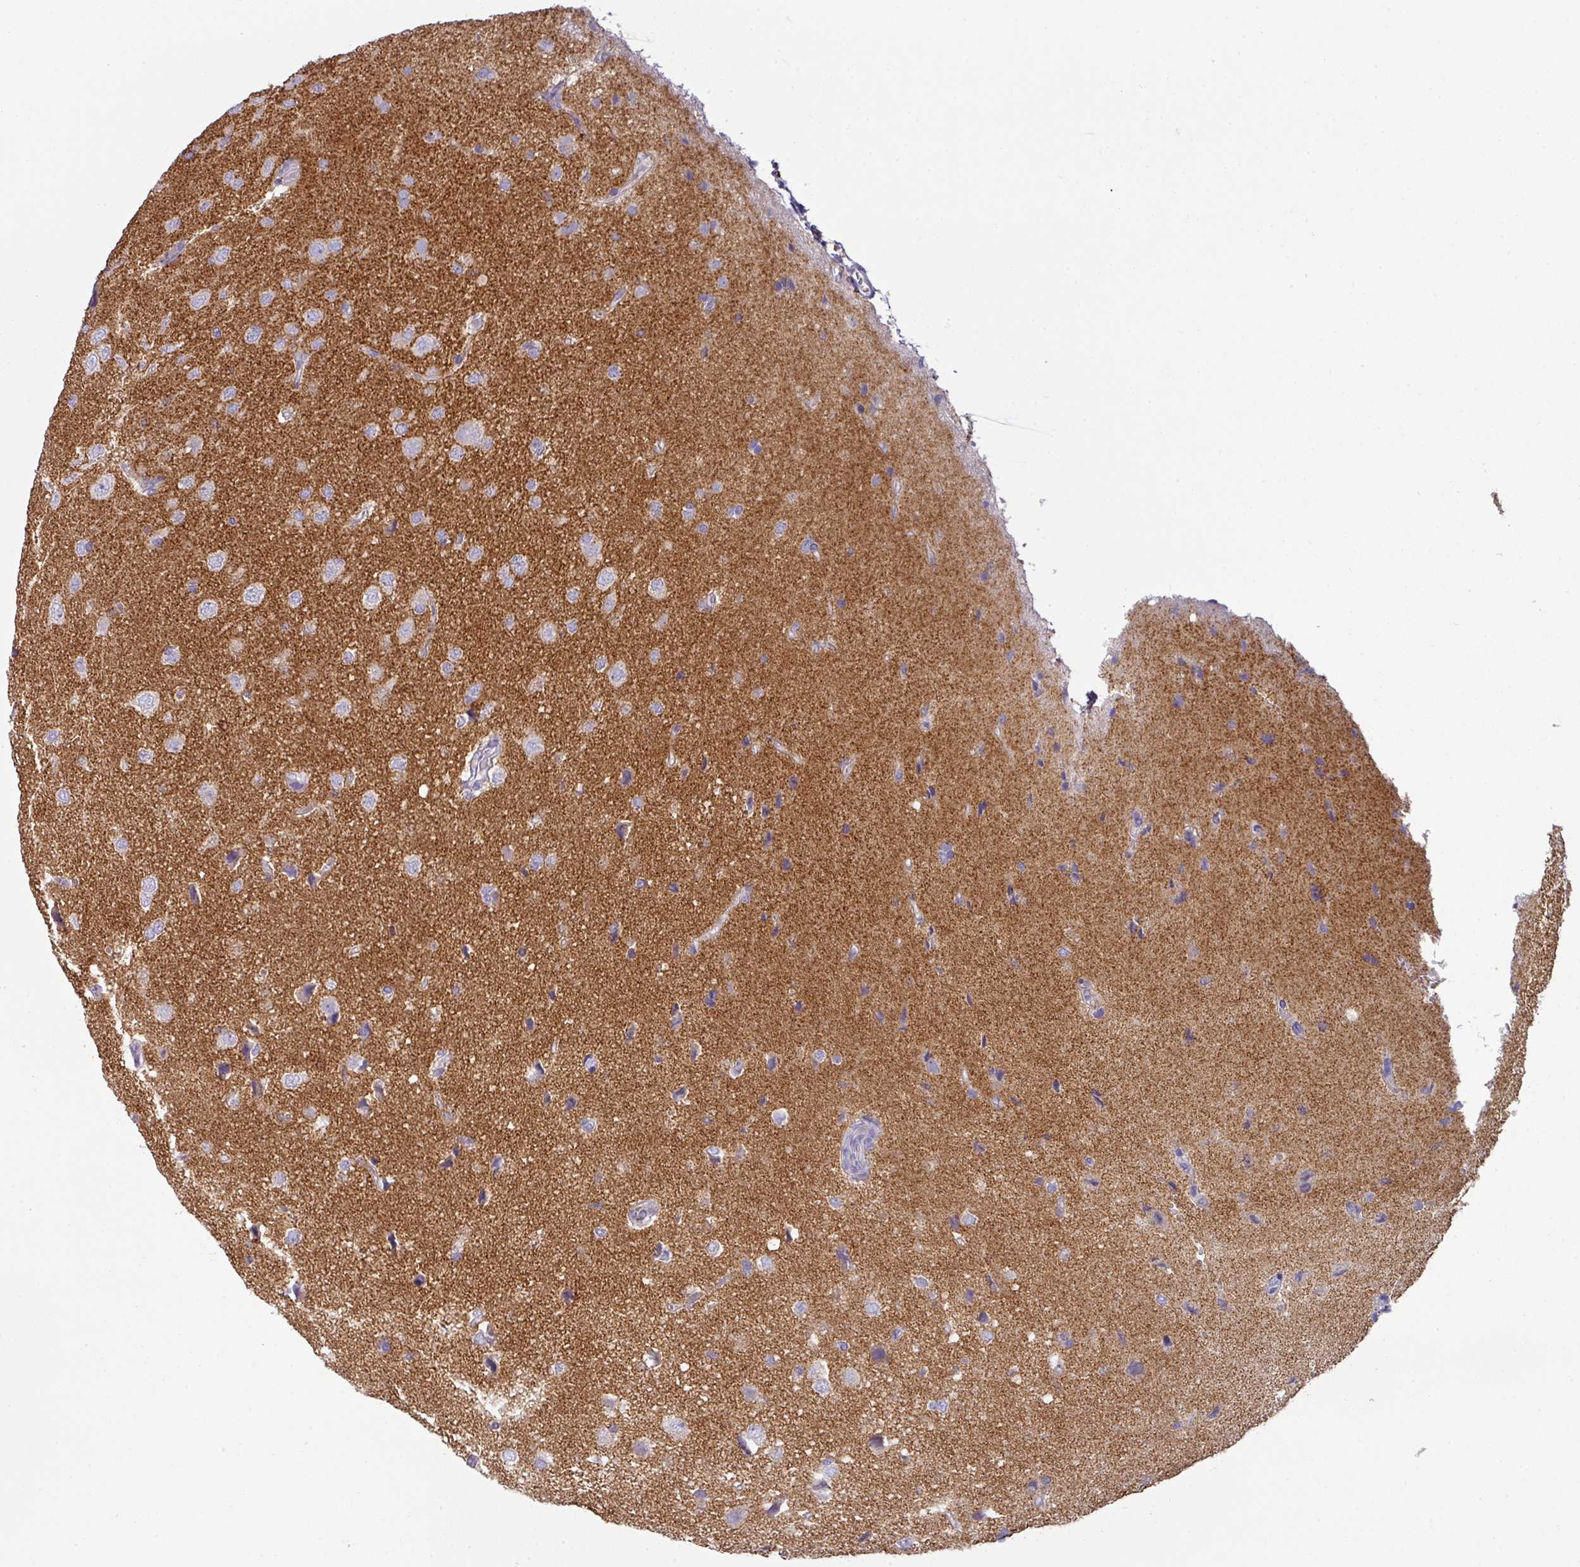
{"staining": {"intensity": "negative", "quantity": "none", "location": "none"}, "tissue": "glioma", "cell_type": "Tumor cells", "image_type": "cancer", "snomed": [{"axis": "morphology", "description": "Glioma, malignant, High grade"}, {"axis": "topography", "description": "Brain"}], "caption": "High magnification brightfield microscopy of malignant glioma (high-grade) stained with DAB (3,3'-diaminobenzidine) (brown) and counterstained with hematoxylin (blue): tumor cells show no significant expression.", "gene": "SLC17A7", "patient": {"sex": "male", "age": 72}}